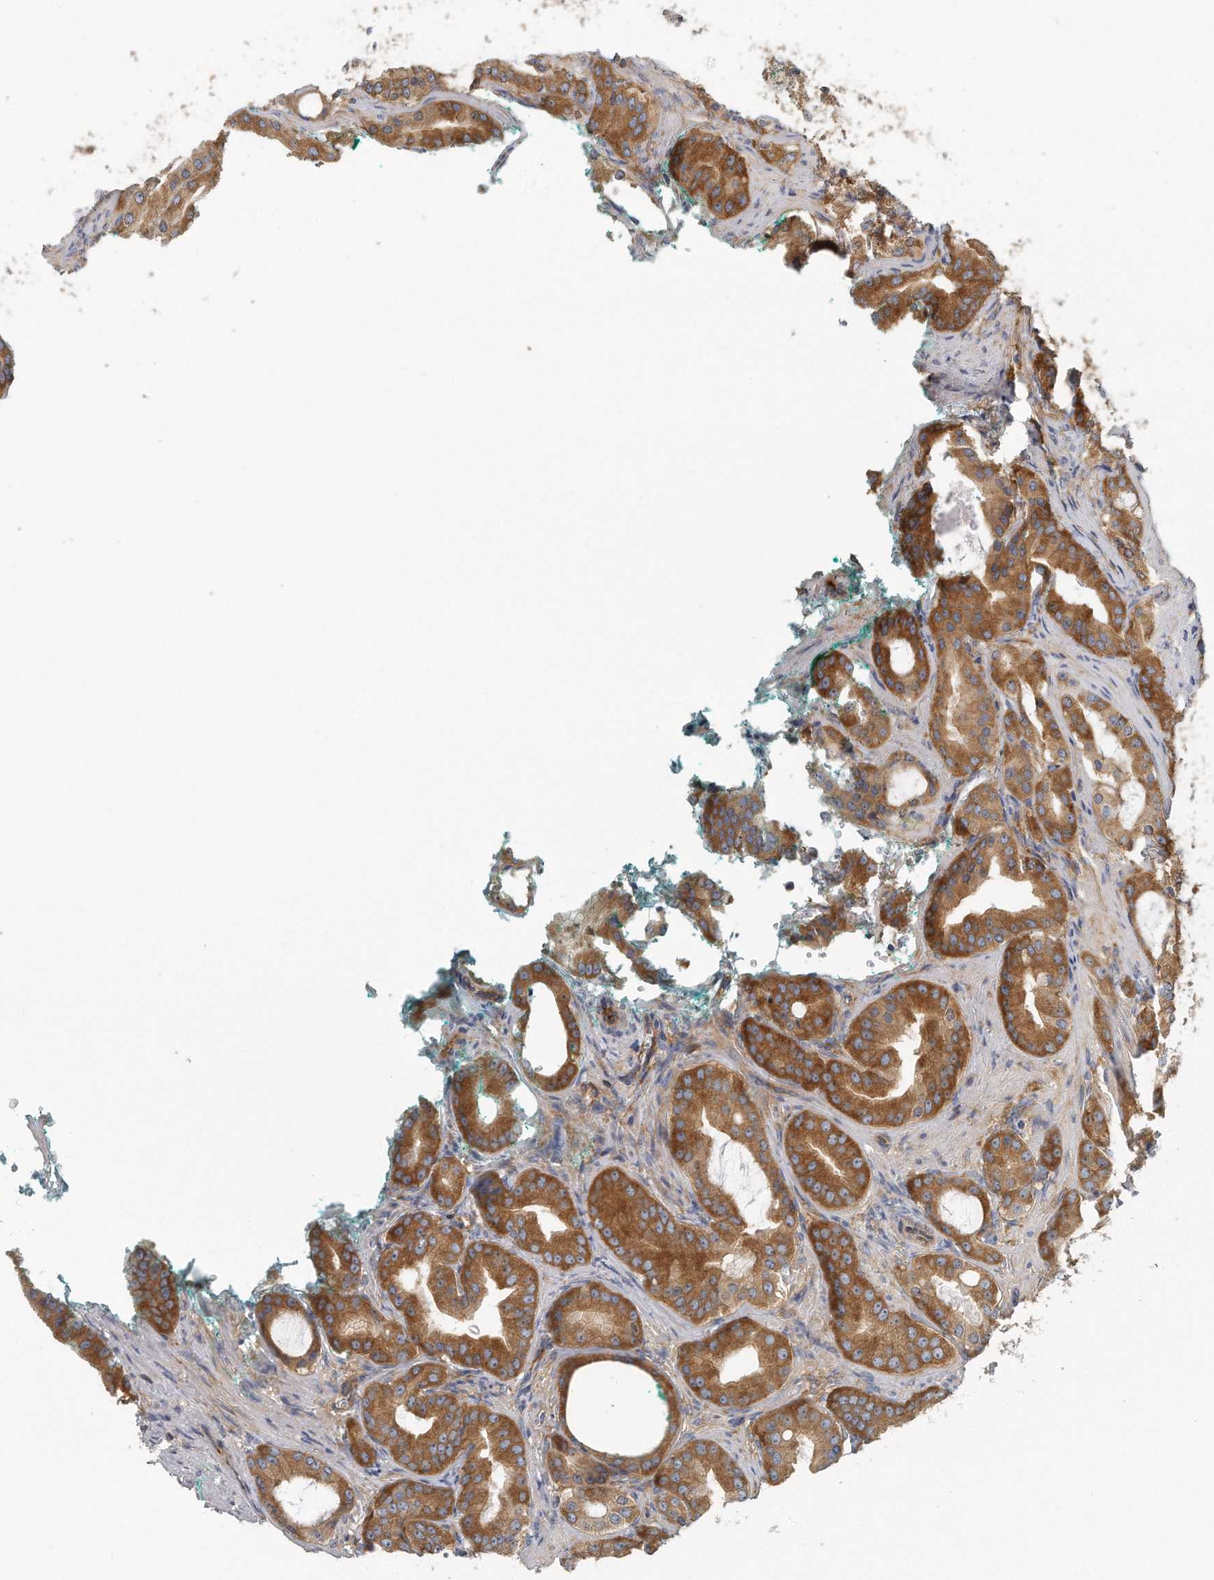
{"staining": {"intensity": "moderate", "quantity": ">75%", "location": "cytoplasmic/membranous"}, "tissue": "prostate cancer", "cell_type": "Tumor cells", "image_type": "cancer", "snomed": [{"axis": "morphology", "description": "Adenocarcinoma, High grade"}, {"axis": "topography", "description": "Prostate"}], "caption": "Moderate cytoplasmic/membranous positivity is identified in about >75% of tumor cells in prostate cancer.", "gene": "EIF3I", "patient": {"sex": "male", "age": 60}}